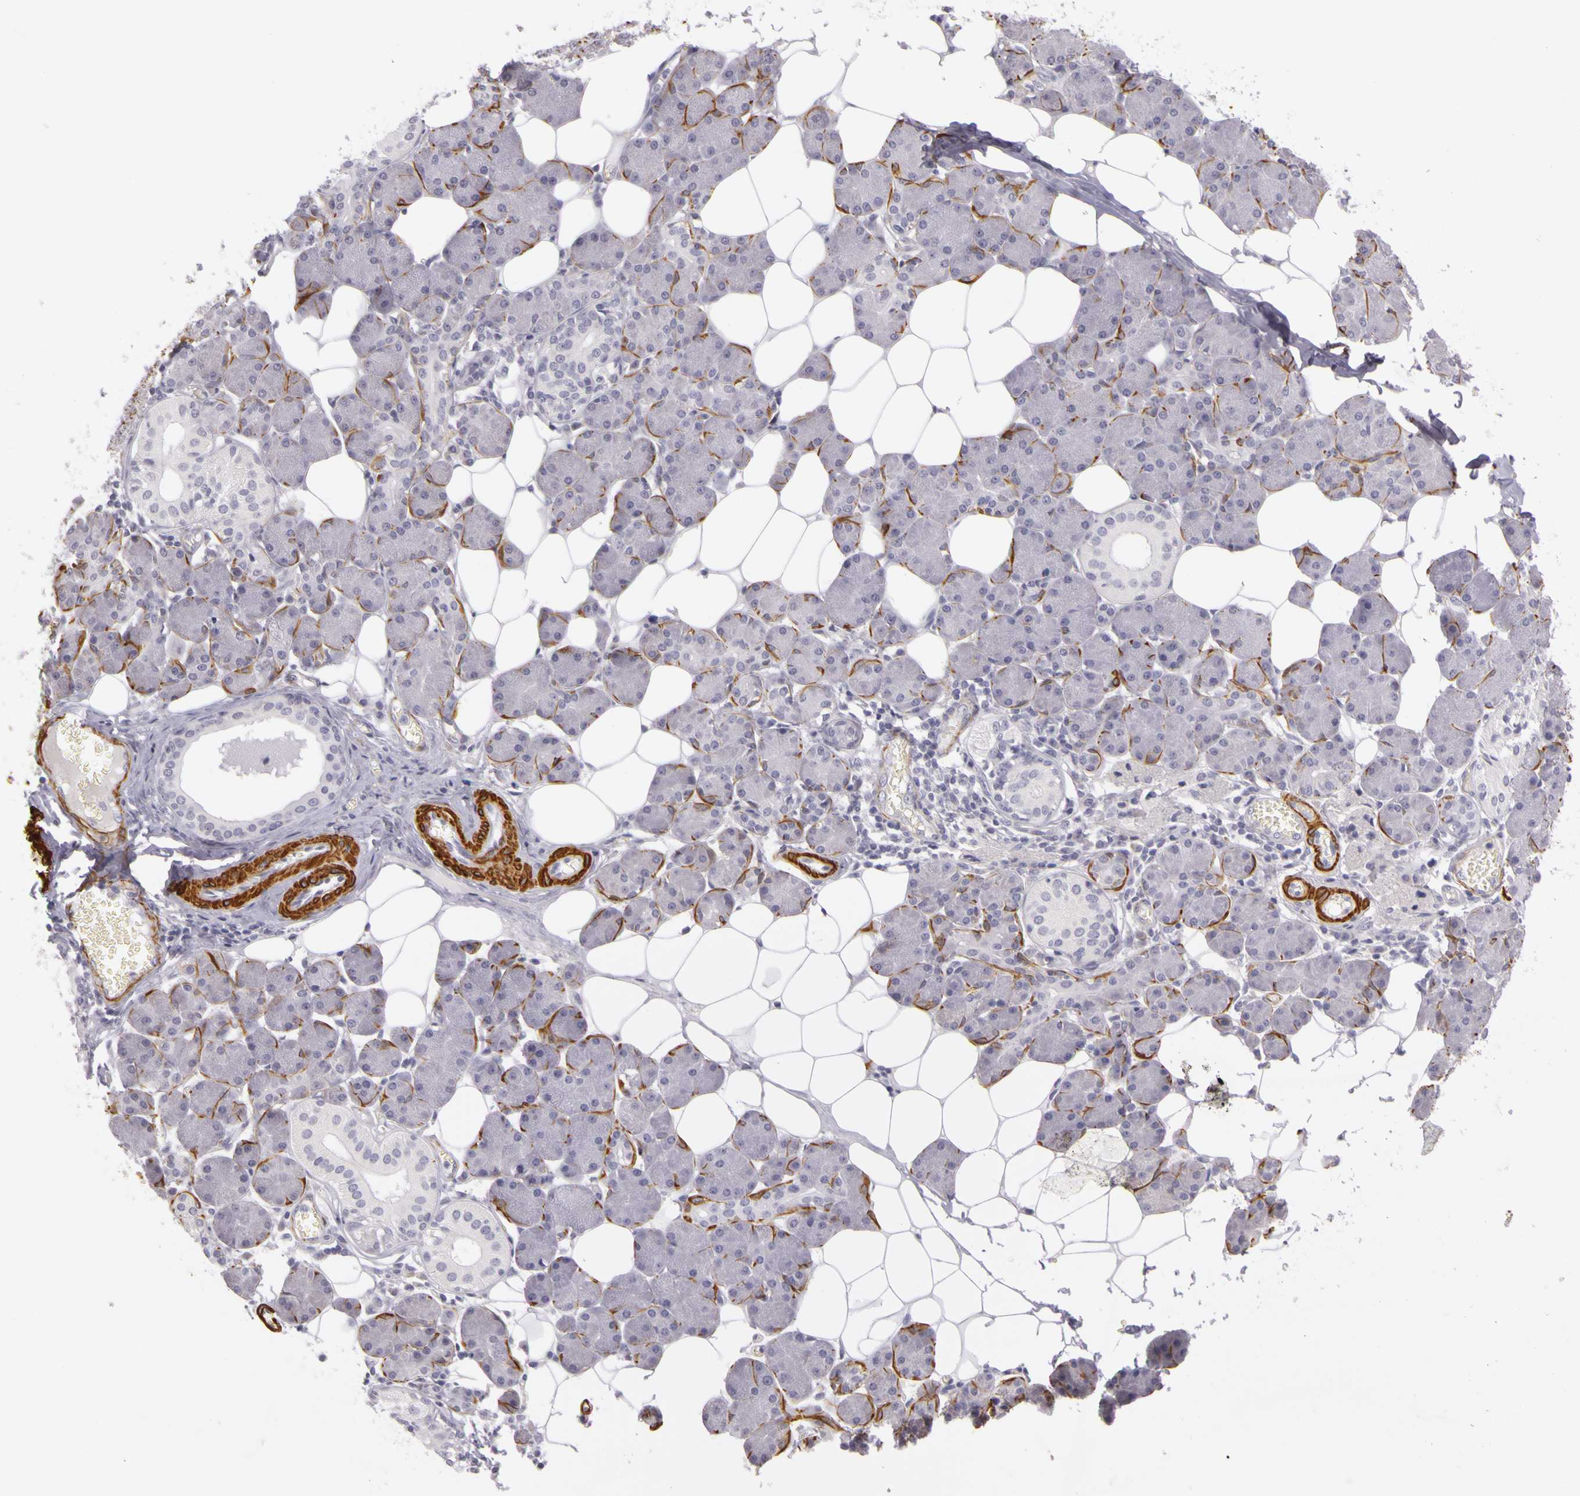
{"staining": {"intensity": "moderate", "quantity": ">75%", "location": "cytoplasmic/membranous"}, "tissue": "salivary gland", "cell_type": "Glandular cells", "image_type": "normal", "snomed": [{"axis": "morphology", "description": "Normal tissue, NOS"}, {"axis": "morphology", "description": "Adenoma, NOS"}, {"axis": "topography", "description": "Salivary gland"}], "caption": "Protein expression analysis of normal salivary gland exhibits moderate cytoplasmic/membranous positivity in approximately >75% of glandular cells. The staining was performed using DAB (3,3'-diaminobenzidine), with brown indicating positive protein expression. Nuclei are stained blue with hematoxylin.", "gene": "CNTN2", "patient": {"sex": "female", "age": 32}}